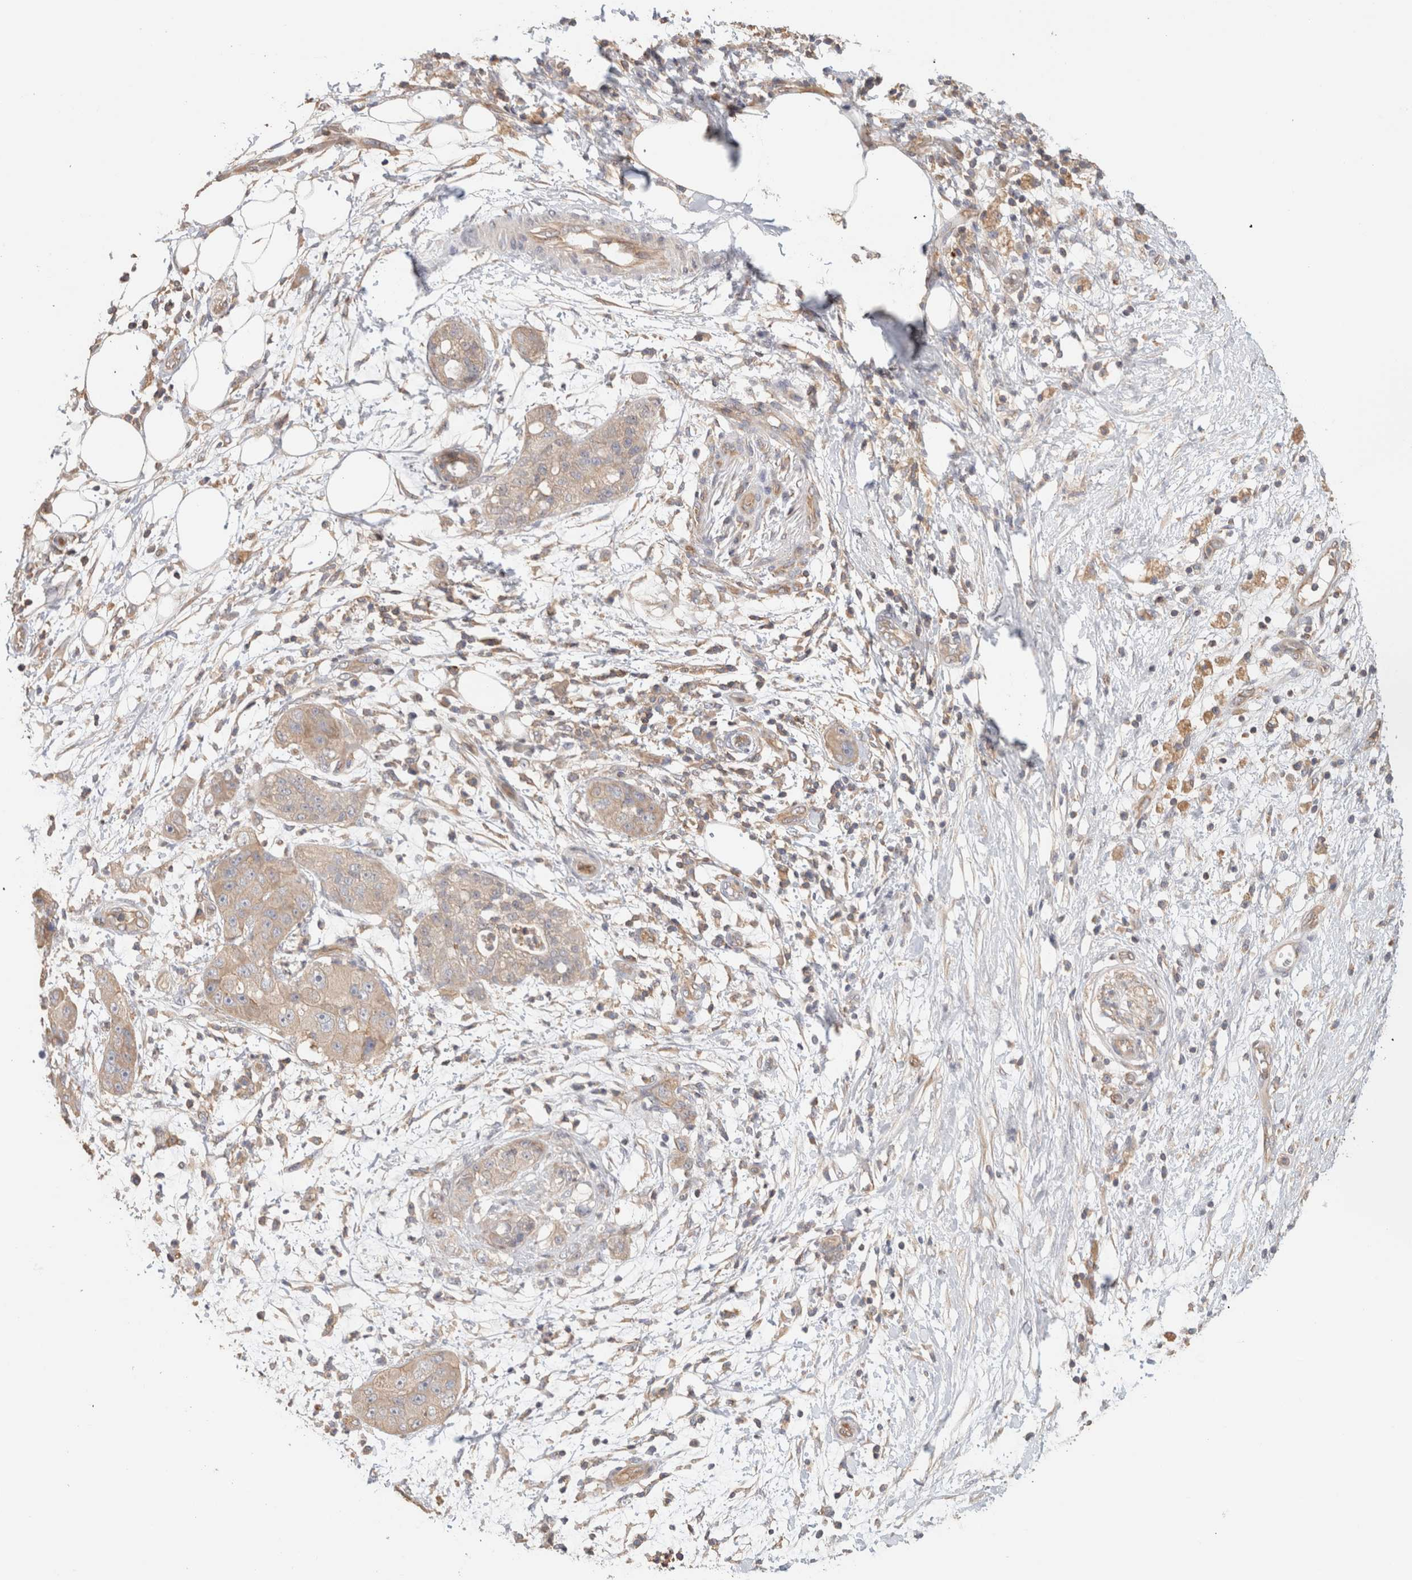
{"staining": {"intensity": "weak", "quantity": "25%-75%", "location": "cytoplasmic/membranous"}, "tissue": "pancreatic cancer", "cell_type": "Tumor cells", "image_type": "cancer", "snomed": [{"axis": "morphology", "description": "Adenocarcinoma, NOS"}, {"axis": "topography", "description": "Pancreas"}], "caption": "Human adenocarcinoma (pancreatic) stained with a brown dye demonstrates weak cytoplasmic/membranous positive staining in about 25%-75% of tumor cells.", "gene": "CFAP418", "patient": {"sex": "female", "age": 78}}